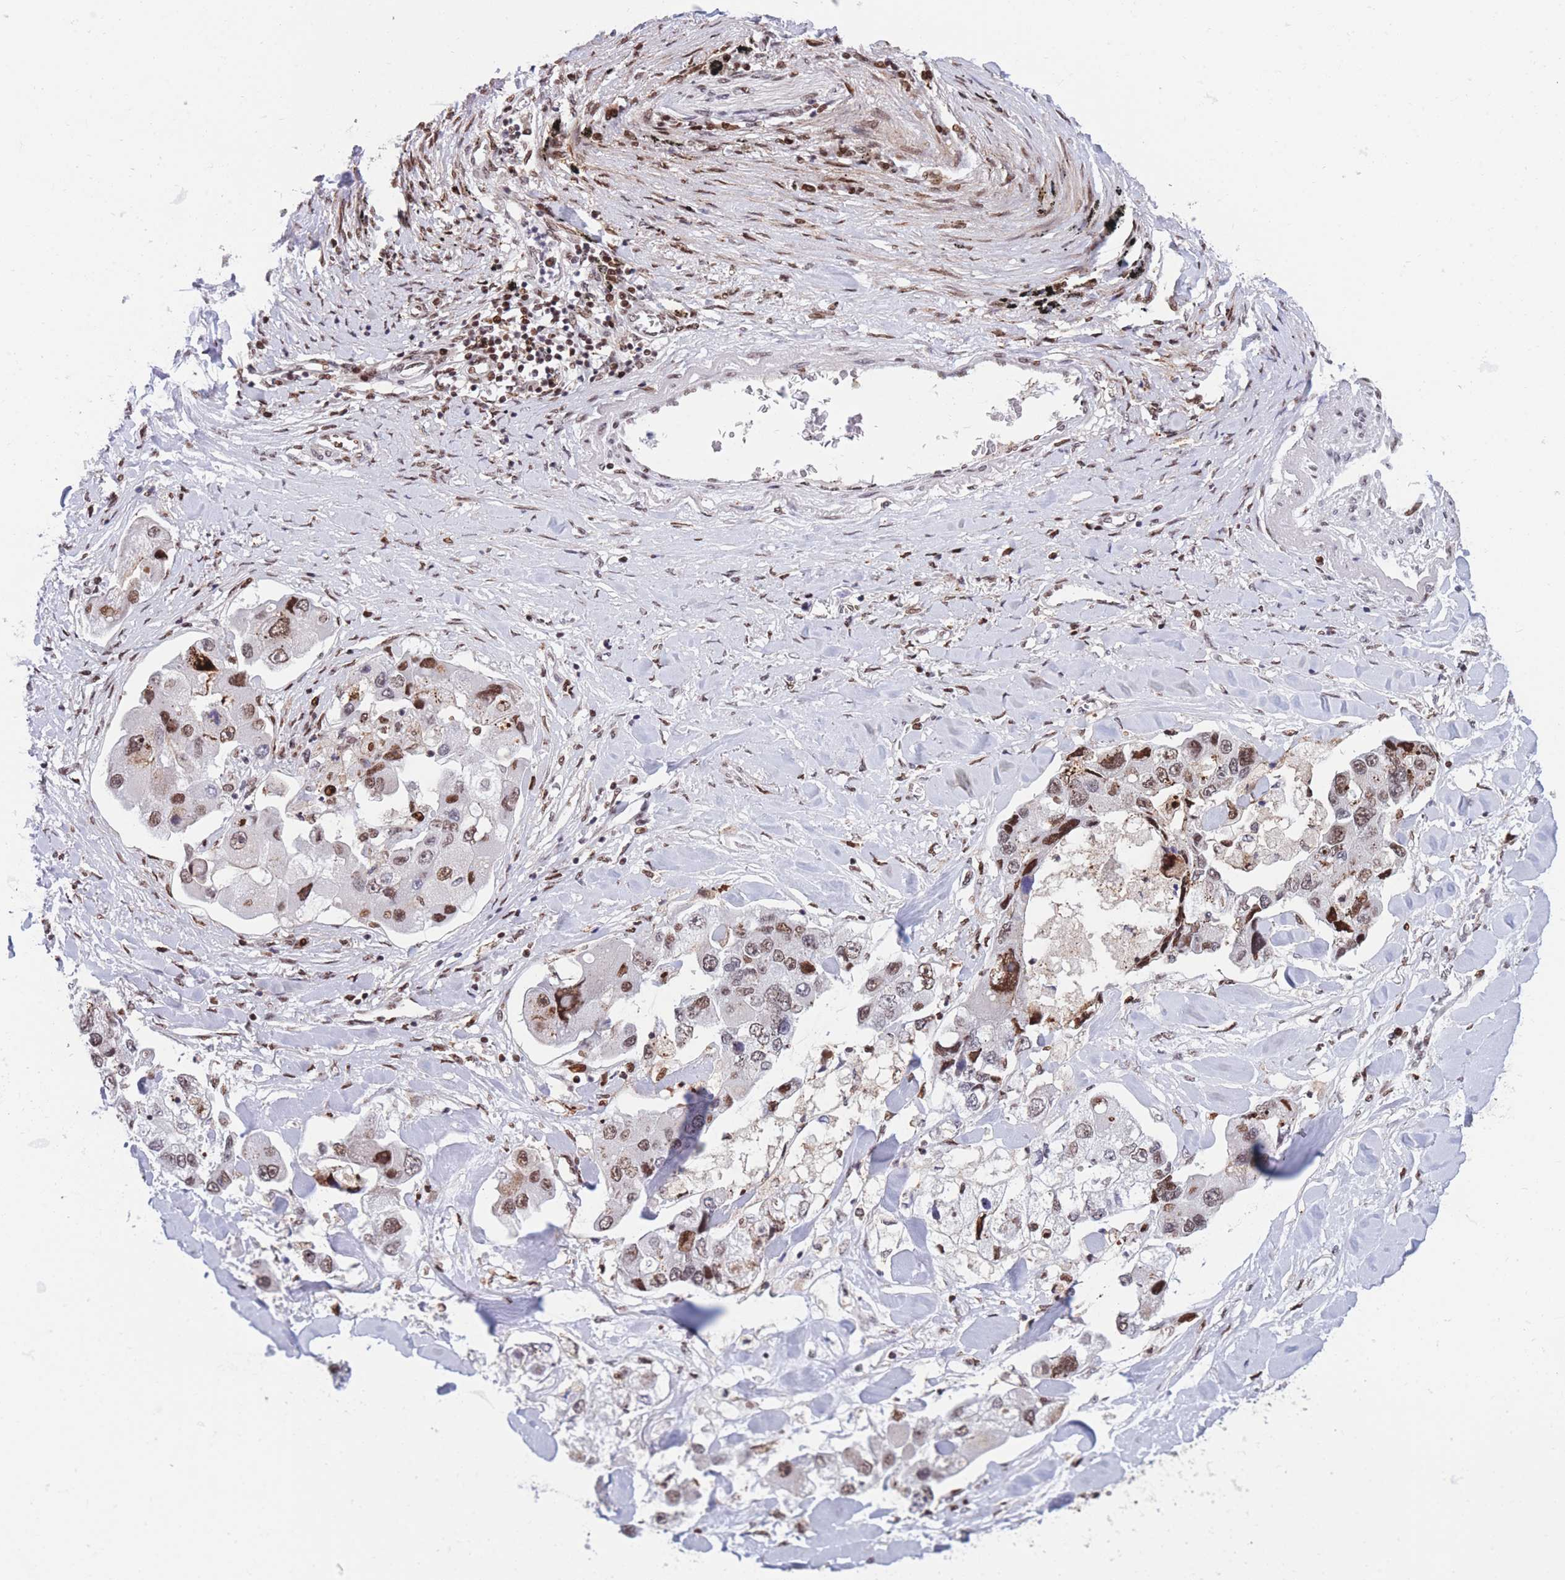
{"staining": {"intensity": "moderate", "quantity": "25%-75%", "location": "nuclear"}, "tissue": "lung cancer", "cell_type": "Tumor cells", "image_type": "cancer", "snomed": [{"axis": "morphology", "description": "Adenocarcinoma, NOS"}, {"axis": "topography", "description": "Lung"}], "caption": "Tumor cells display medium levels of moderate nuclear staining in about 25%-75% of cells in human lung adenocarcinoma.", "gene": "DNAJC3", "patient": {"sex": "female", "age": 54}}